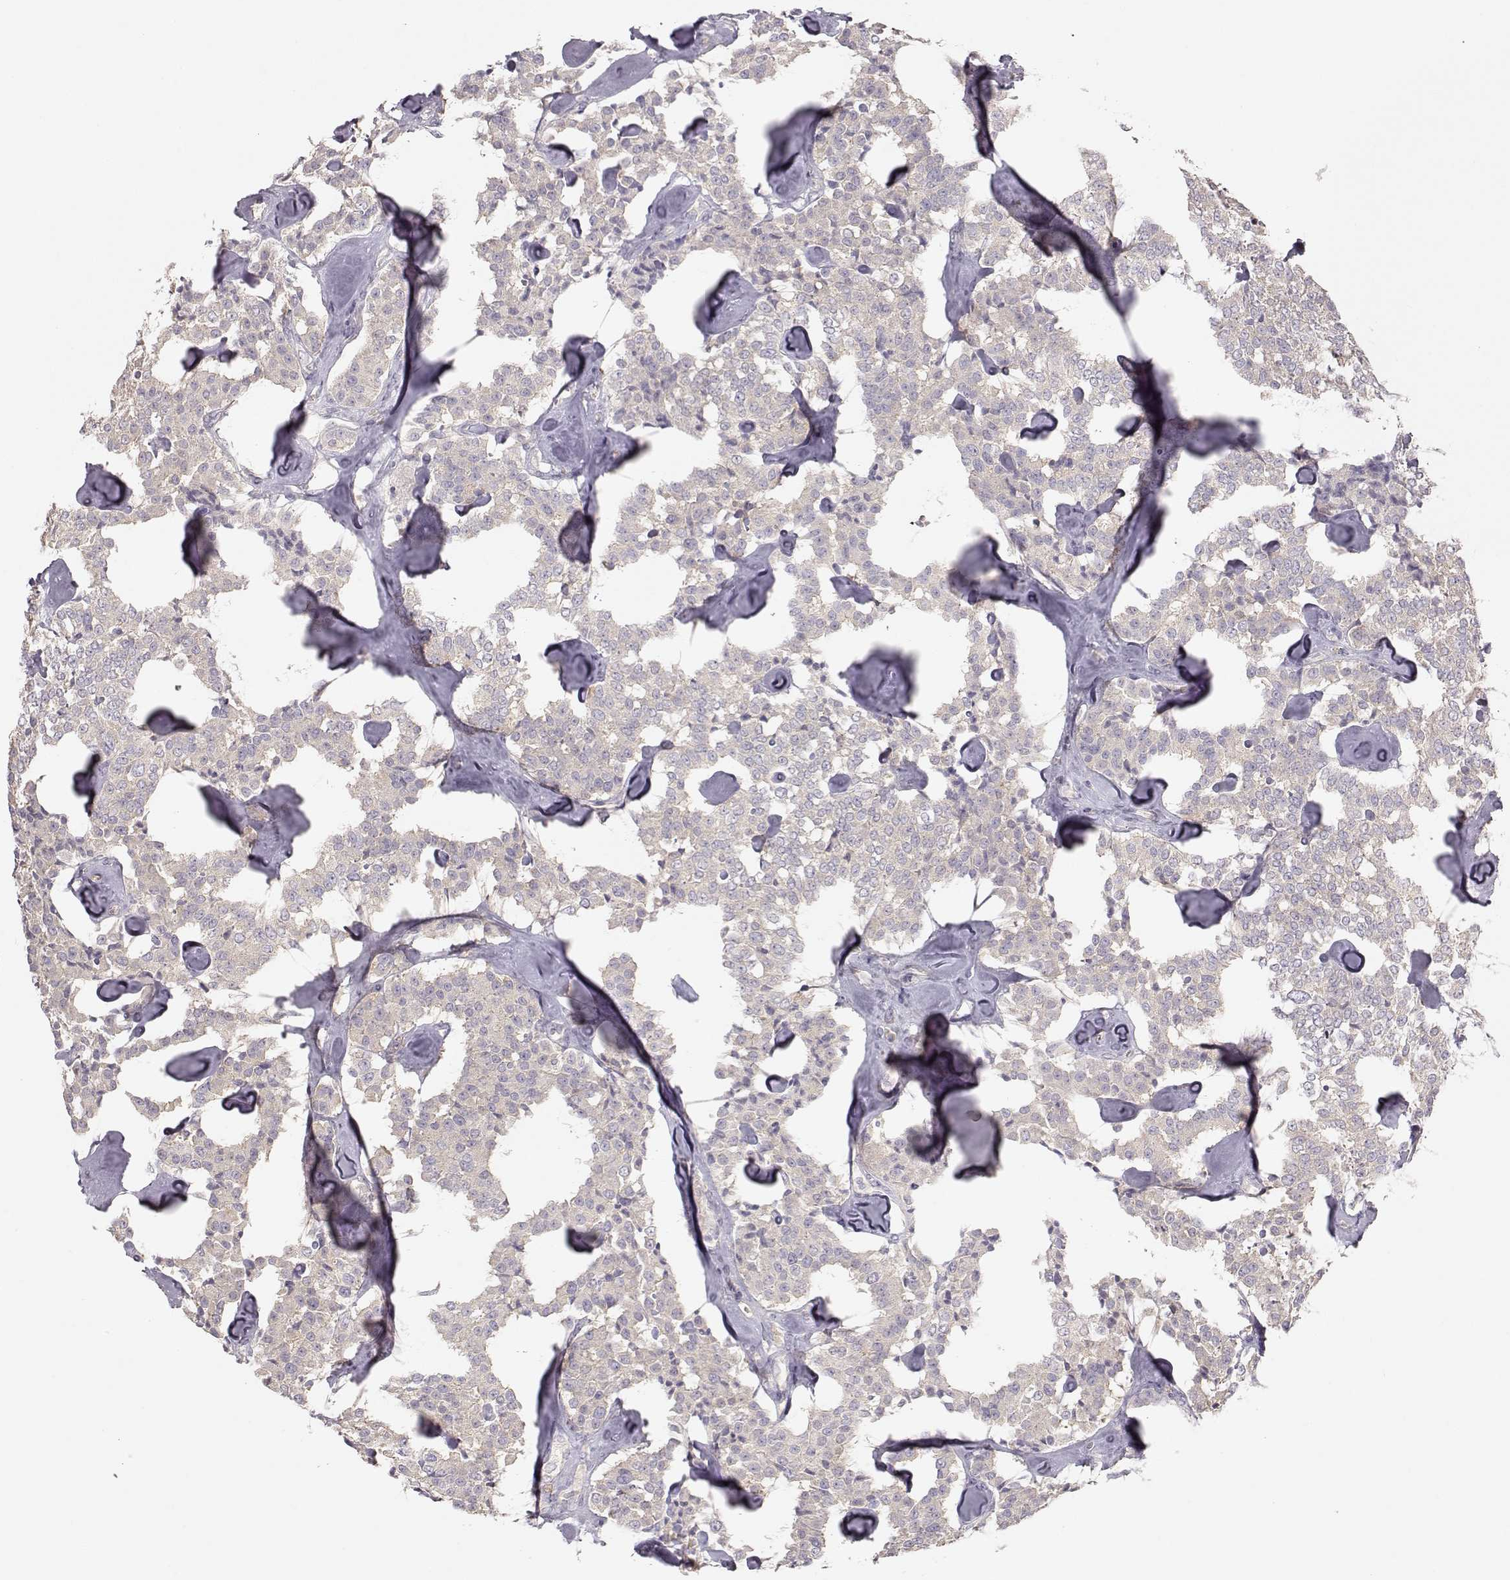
{"staining": {"intensity": "weak", "quantity": ">75%", "location": "cytoplasmic/membranous"}, "tissue": "carcinoid", "cell_type": "Tumor cells", "image_type": "cancer", "snomed": [{"axis": "morphology", "description": "Carcinoid, malignant, NOS"}, {"axis": "topography", "description": "Pancreas"}], "caption": "High-power microscopy captured an immunohistochemistry (IHC) micrograph of carcinoid, revealing weak cytoplasmic/membranous expression in approximately >75% of tumor cells. (brown staining indicates protein expression, while blue staining denotes nuclei).", "gene": "ARHGAP8", "patient": {"sex": "male", "age": 41}}